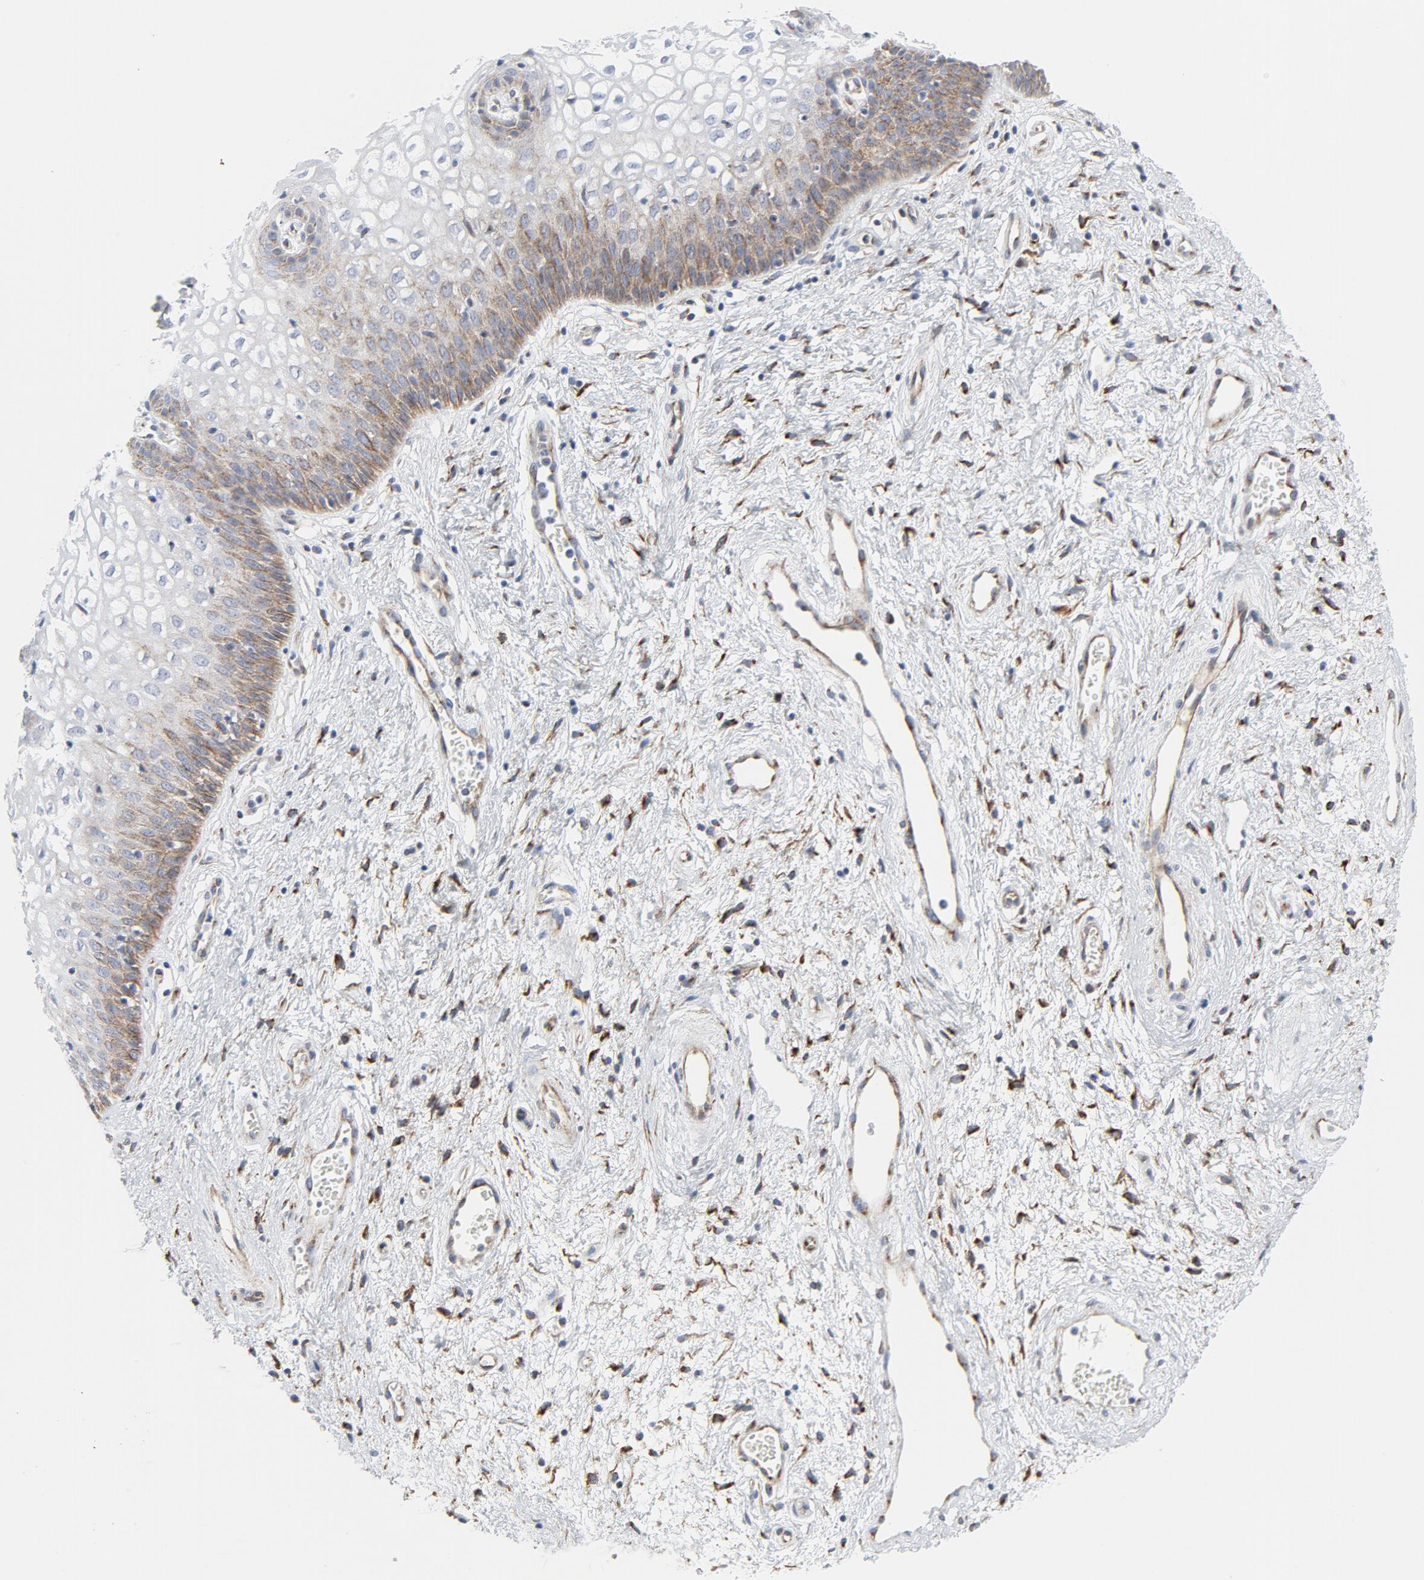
{"staining": {"intensity": "moderate", "quantity": "25%-75%", "location": "cytoplasmic/membranous"}, "tissue": "vagina", "cell_type": "Squamous epithelial cells", "image_type": "normal", "snomed": [{"axis": "morphology", "description": "Normal tissue, NOS"}, {"axis": "topography", "description": "Vagina"}], "caption": "A medium amount of moderate cytoplasmic/membranous staining is identified in approximately 25%-75% of squamous epithelial cells in unremarkable vagina.", "gene": "TUBB1", "patient": {"sex": "female", "age": 34}}